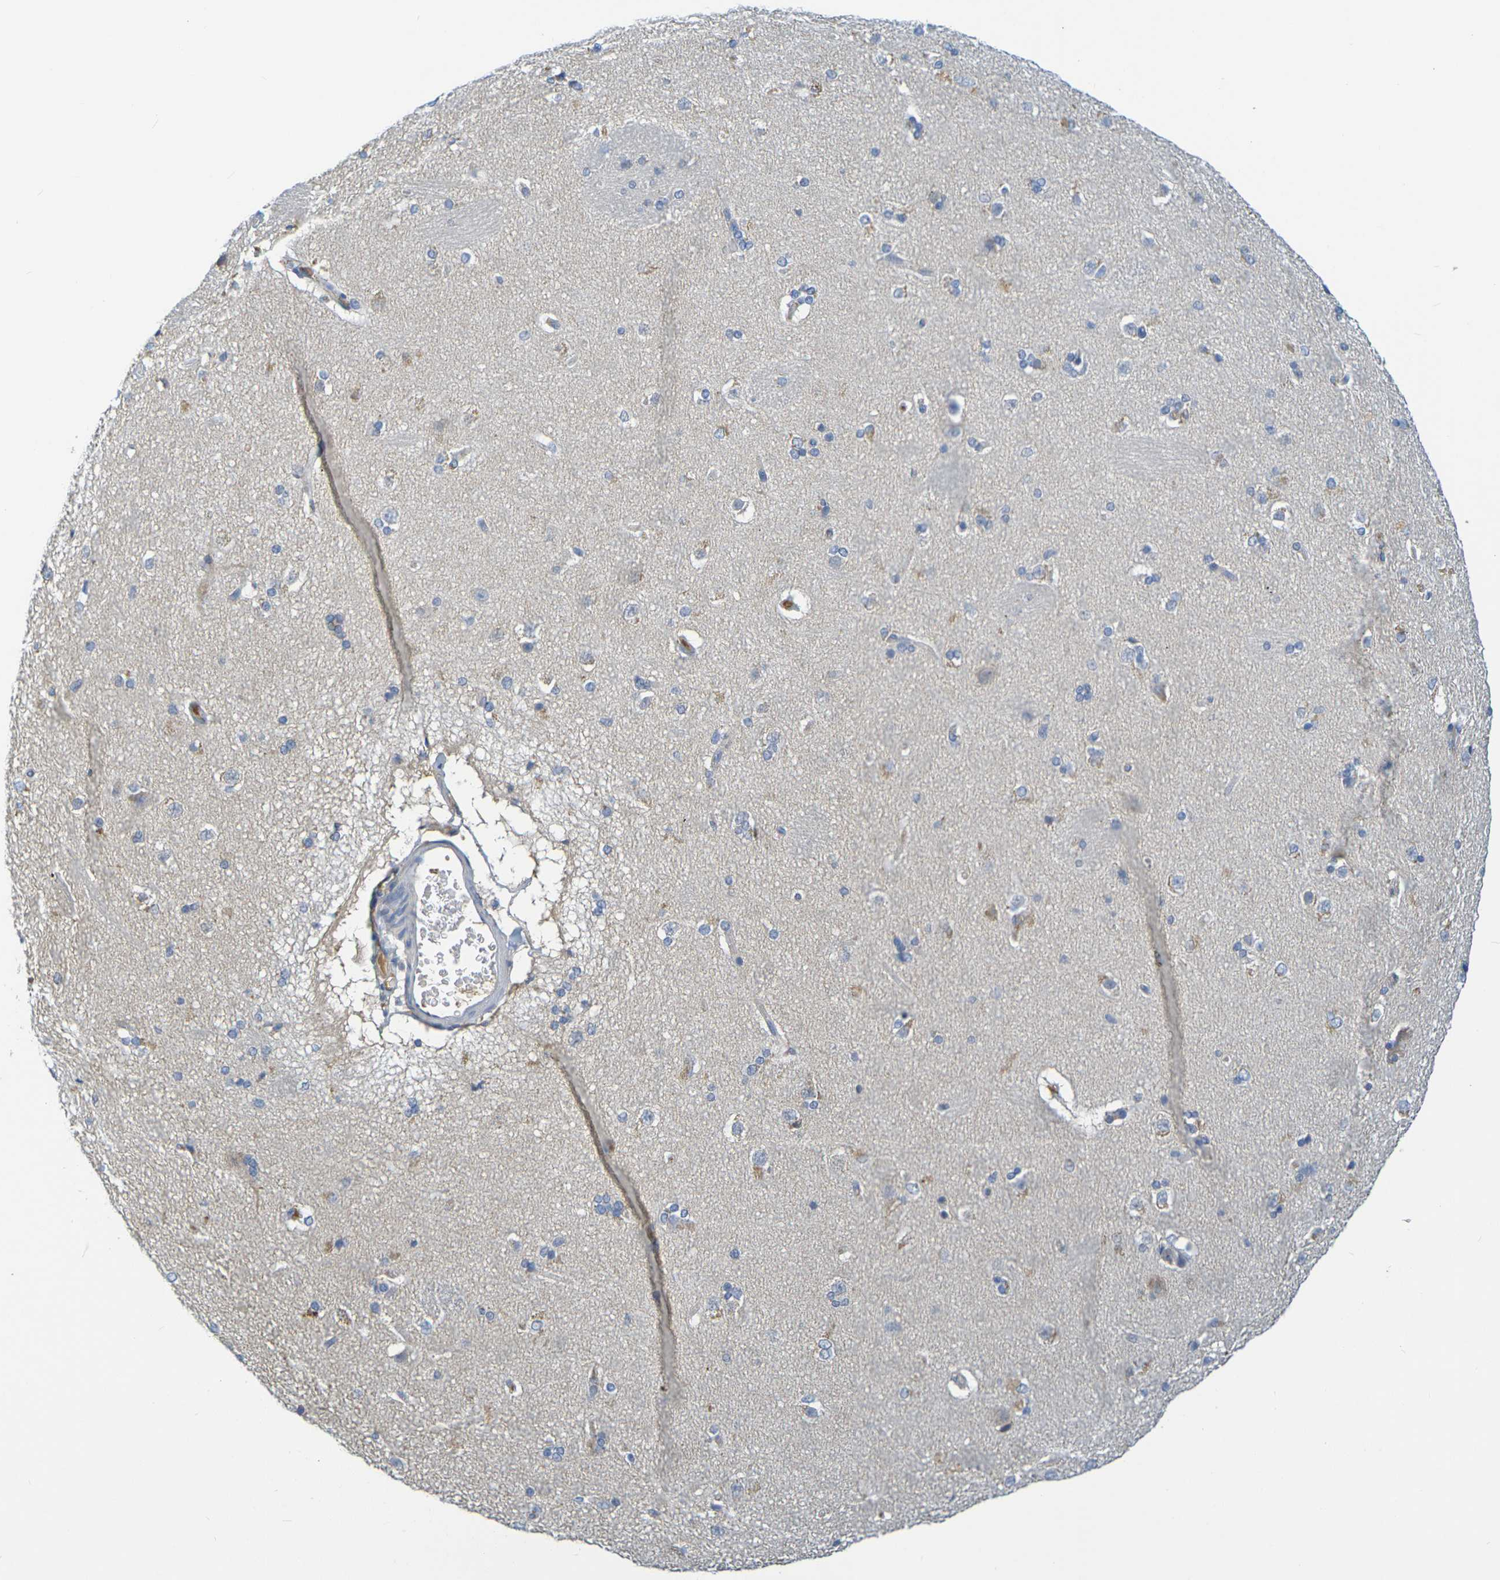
{"staining": {"intensity": "negative", "quantity": "none", "location": "none"}, "tissue": "caudate", "cell_type": "Glial cells", "image_type": "normal", "snomed": [{"axis": "morphology", "description": "Normal tissue, NOS"}, {"axis": "topography", "description": "Lateral ventricle wall"}], "caption": "Immunohistochemistry photomicrograph of unremarkable caudate: caudate stained with DAB demonstrates no significant protein positivity in glial cells.", "gene": "C1QA", "patient": {"sex": "female", "age": 19}}